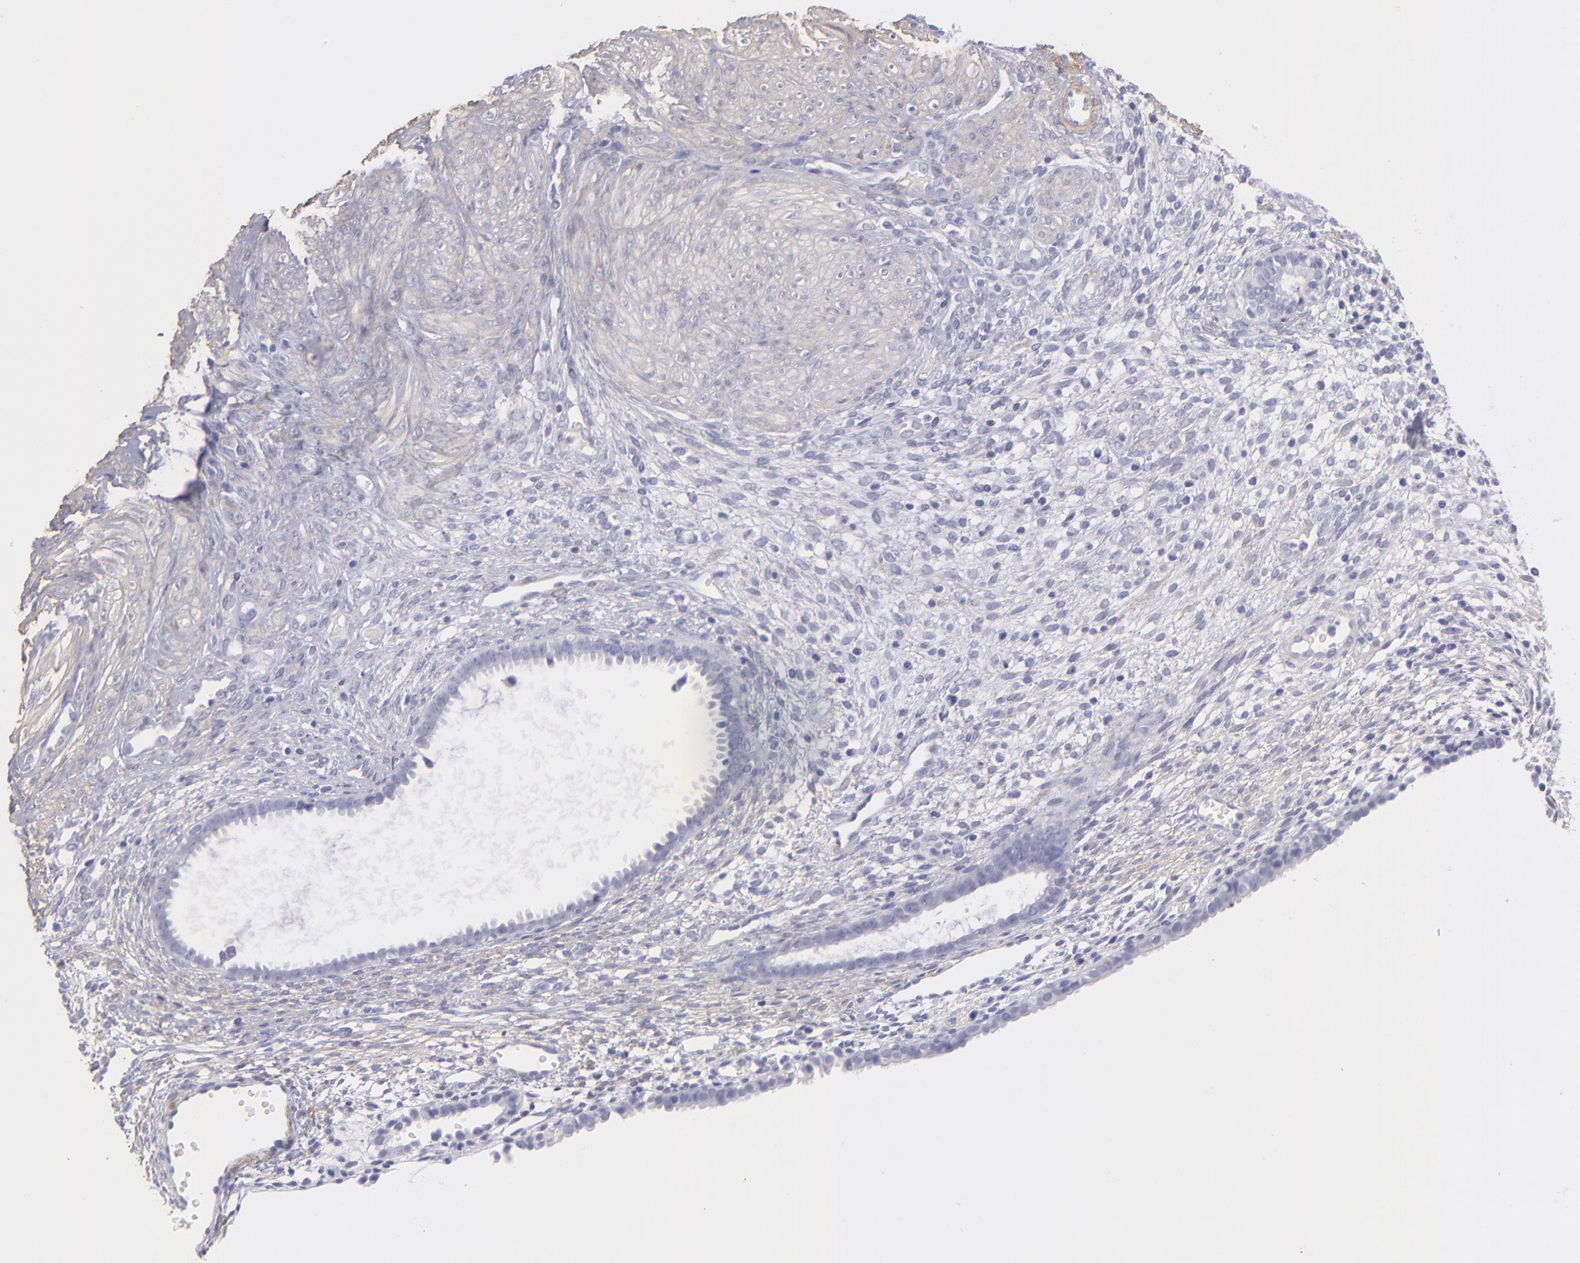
{"staining": {"intensity": "negative", "quantity": "none", "location": "none"}, "tissue": "endometrium", "cell_type": "Cells in endometrial stroma", "image_type": "normal", "snomed": [{"axis": "morphology", "description": "Normal tissue, NOS"}, {"axis": "topography", "description": "Endometrium"}], "caption": "DAB (3,3'-diaminobenzidine) immunohistochemical staining of normal human endometrium reveals no significant positivity in cells in endometrial stroma.", "gene": "MYH11", "patient": {"sex": "female", "age": 72}}